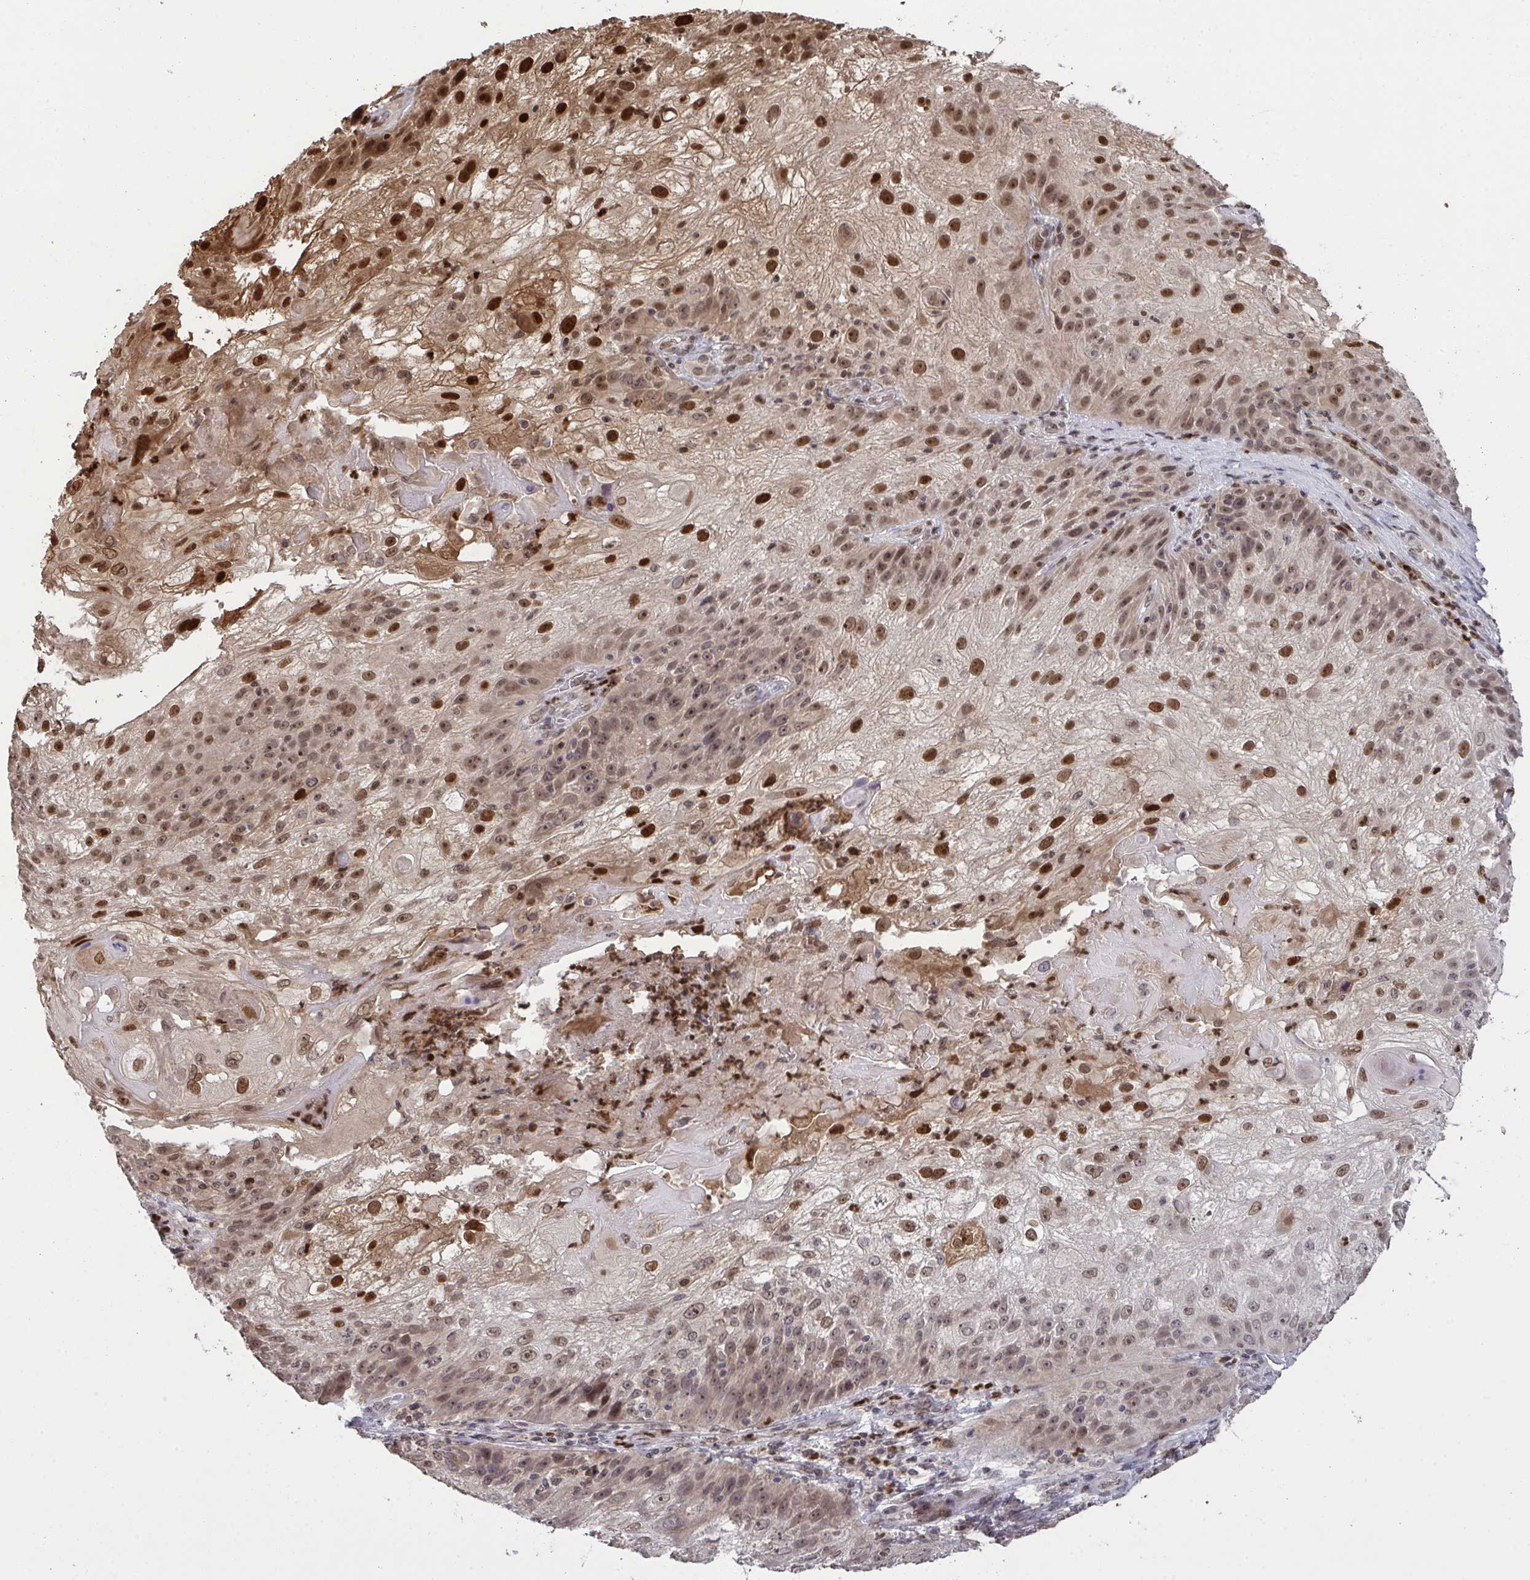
{"staining": {"intensity": "strong", "quantity": ">75%", "location": "nuclear"}, "tissue": "skin cancer", "cell_type": "Tumor cells", "image_type": "cancer", "snomed": [{"axis": "morphology", "description": "Normal tissue, NOS"}, {"axis": "morphology", "description": "Squamous cell carcinoma, NOS"}, {"axis": "topography", "description": "Skin"}], "caption": "A brown stain labels strong nuclear expression of a protein in human squamous cell carcinoma (skin) tumor cells. Using DAB (3,3'-diaminobenzidine) (brown) and hematoxylin (blue) stains, captured at high magnification using brightfield microscopy.", "gene": "UXT", "patient": {"sex": "female", "age": 83}}